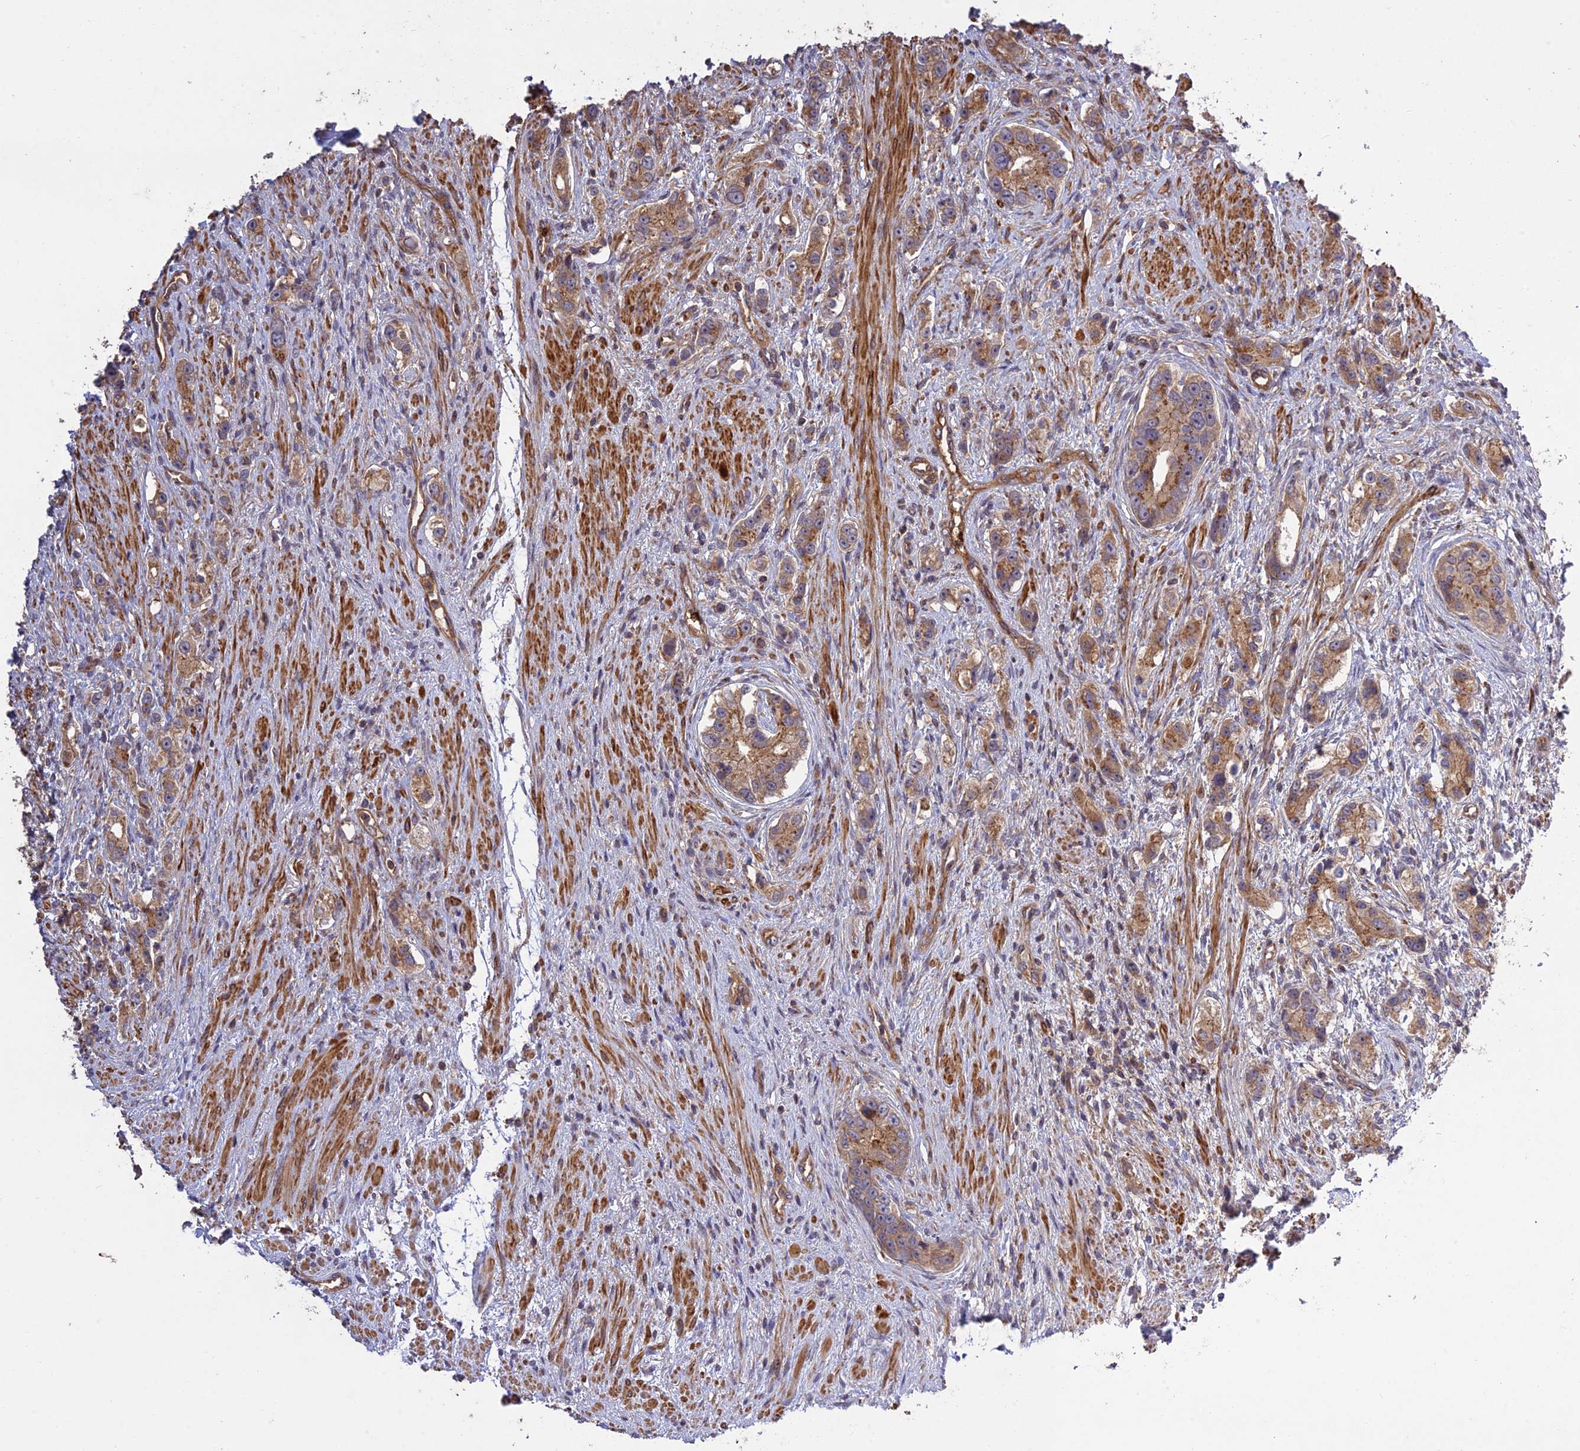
{"staining": {"intensity": "moderate", "quantity": ">75%", "location": "cytoplasmic/membranous"}, "tissue": "prostate cancer", "cell_type": "Tumor cells", "image_type": "cancer", "snomed": [{"axis": "morphology", "description": "Adenocarcinoma, High grade"}, {"axis": "topography", "description": "Prostate"}], "caption": "This is an image of IHC staining of prostate cancer, which shows moderate positivity in the cytoplasmic/membranous of tumor cells.", "gene": "TMEM131L", "patient": {"sex": "male", "age": 63}}